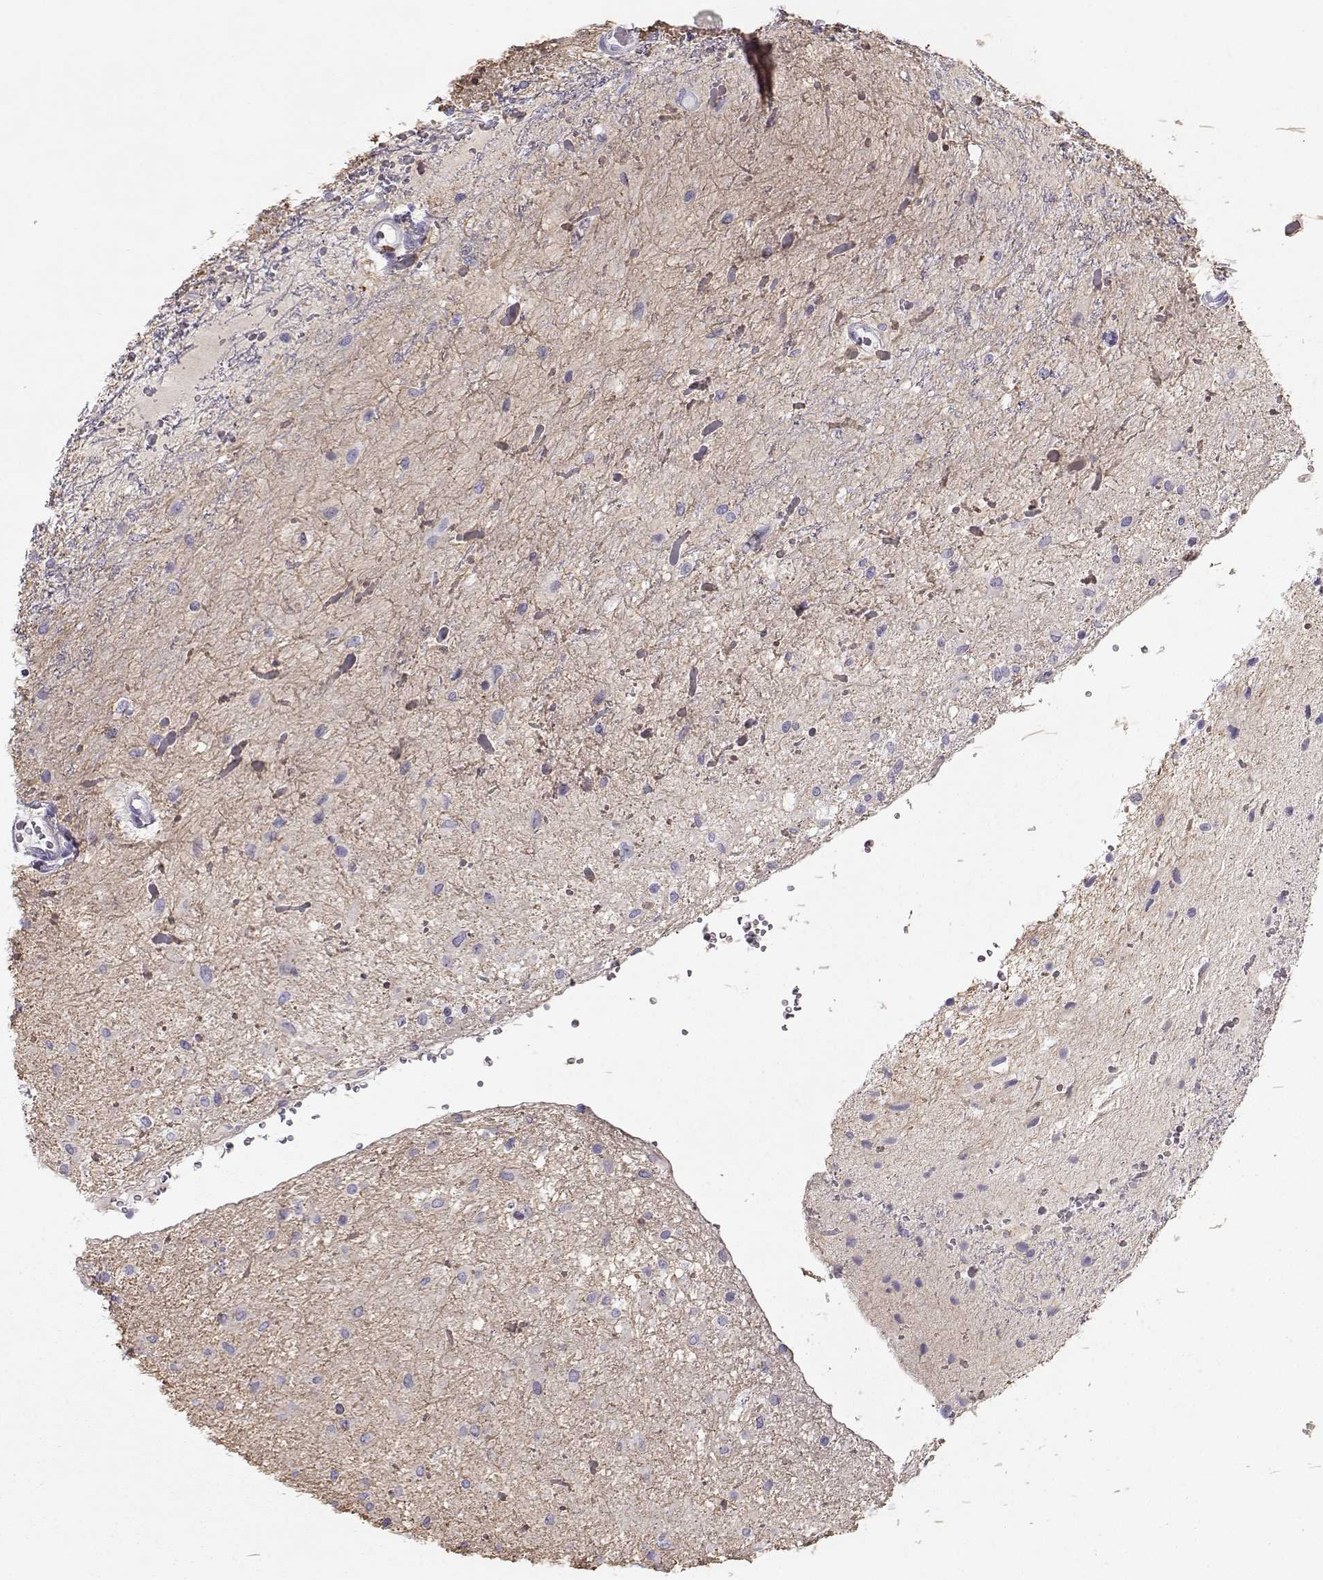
{"staining": {"intensity": "negative", "quantity": "none", "location": "none"}, "tissue": "glioma", "cell_type": "Tumor cells", "image_type": "cancer", "snomed": [{"axis": "morphology", "description": "Glioma, malignant, Low grade"}, {"axis": "topography", "description": "Cerebellum"}], "caption": "The immunohistochemistry image has no significant expression in tumor cells of glioma tissue.", "gene": "SLITRK3", "patient": {"sex": "female", "age": 14}}